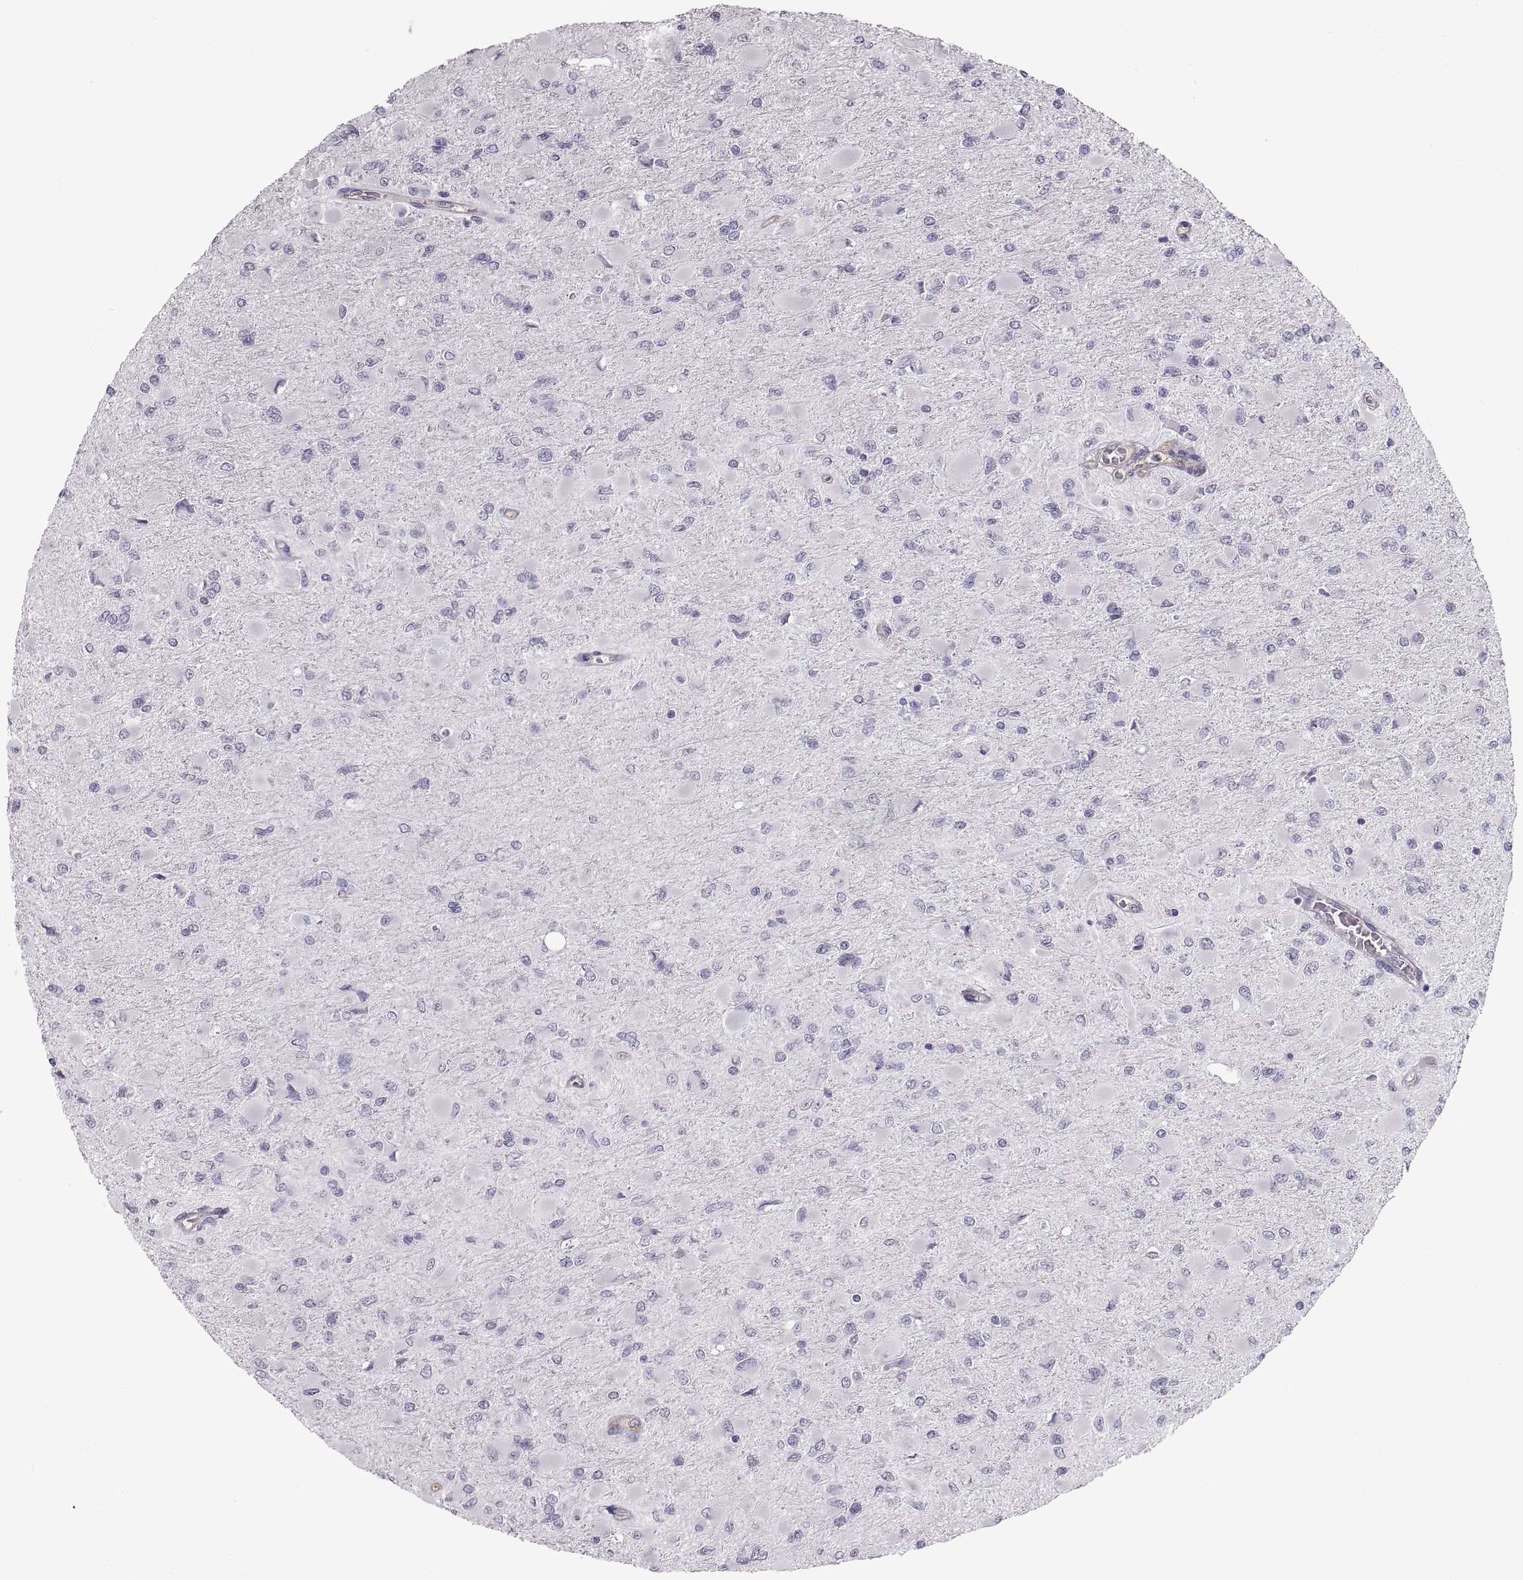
{"staining": {"intensity": "negative", "quantity": "none", "location": "none"}, "tissue": "glioma", "cell_type": "Tumor cells", "image_type": "cancer", "snomed": [{"axis": "morphology", "description": "Glioma, malignant, High grade"}, {"axis": "topography", "description": "Cerebral cortex"}], "caption": "Tumor cells are negative for brown protein staining in glioma.", "gene": "SPACDR", "patient": {"sex": "female", "age": 36}}